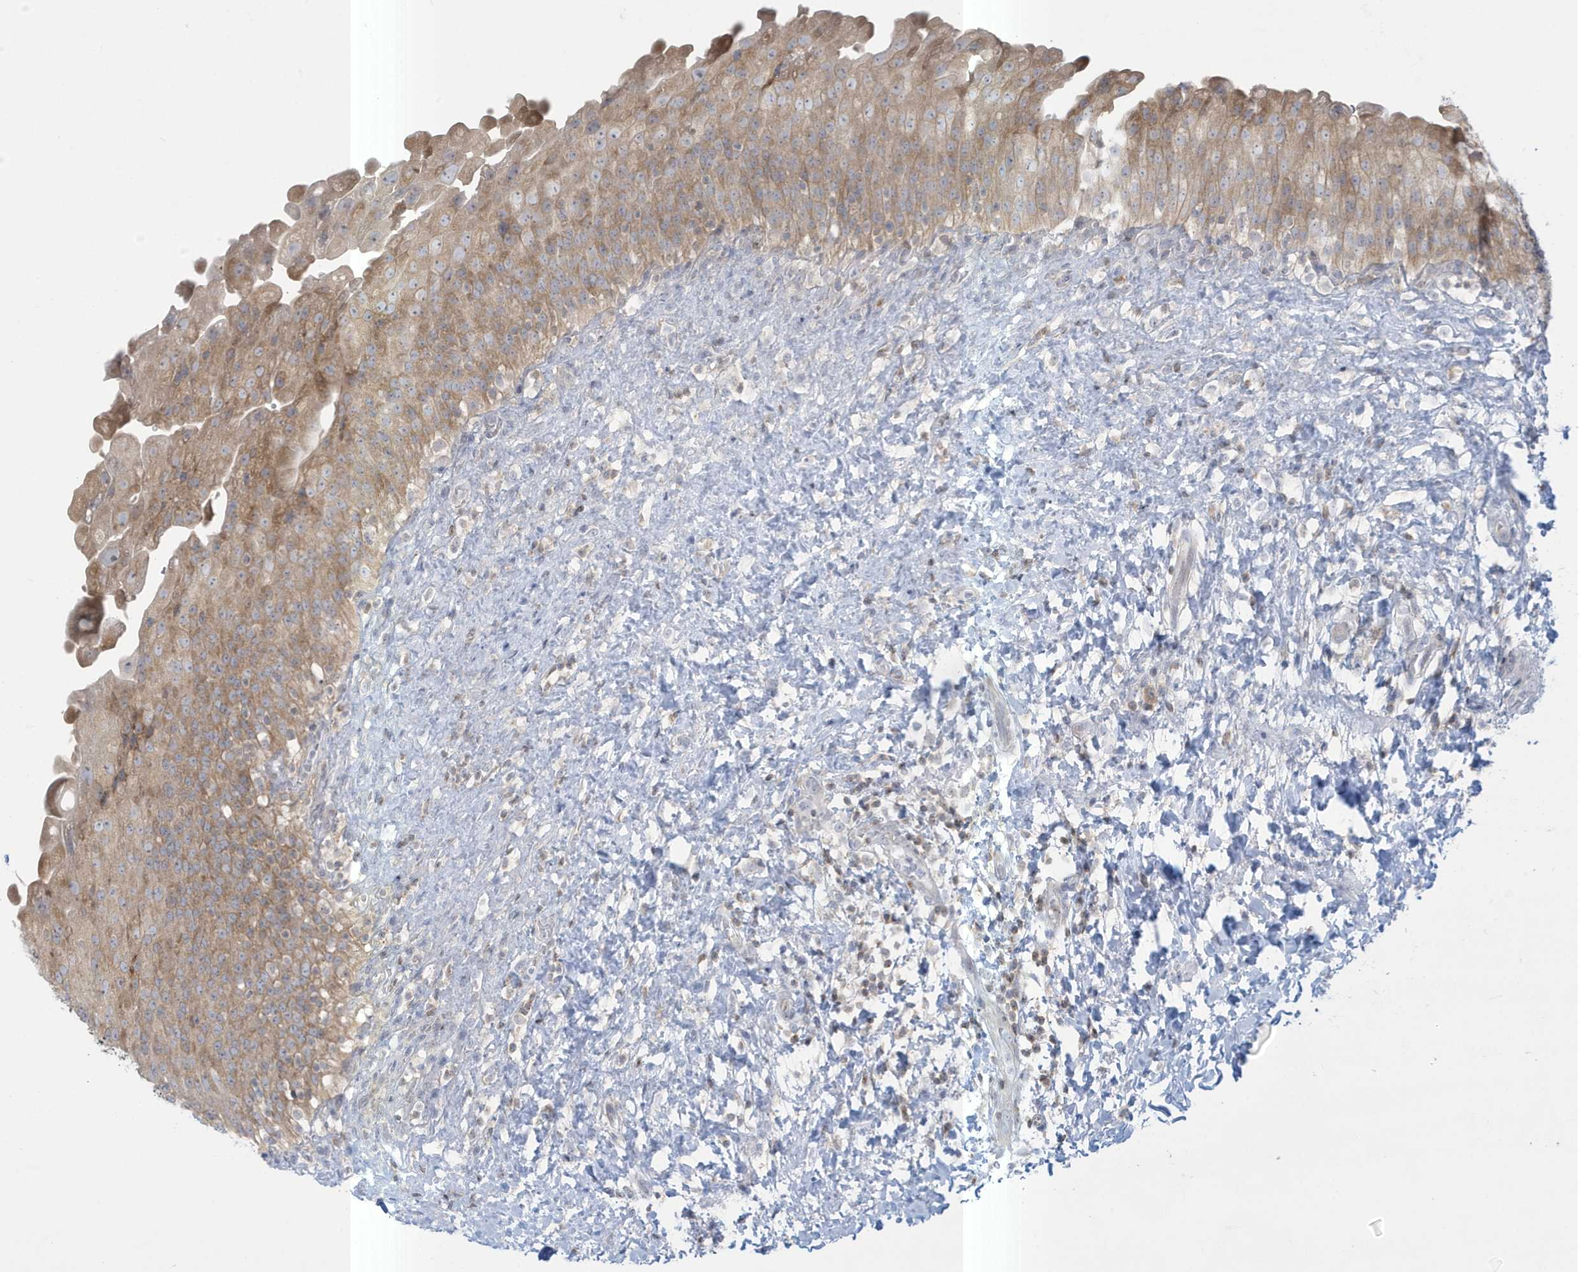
{"staining": {"intensity": "weak", "quantity": ">75%", "location": "cytoplasmic/membranous"}, "tissue": "urinary bladder", "cell_type": "Urothelial cells", "image_type": "normal", "snomed": [{"axis": "morphology", "description": "Normal tissue, NOS"}, {"axis": "topography", "description": "Urinary bladder"}], "caption": "Protein staining of normal urinary bladder reveals weak cytoplasmic/membranous expression in about >75% of urothelial cells.", "gene": "SLAMF9", "patient": {"sex": "female", "age": 27}}